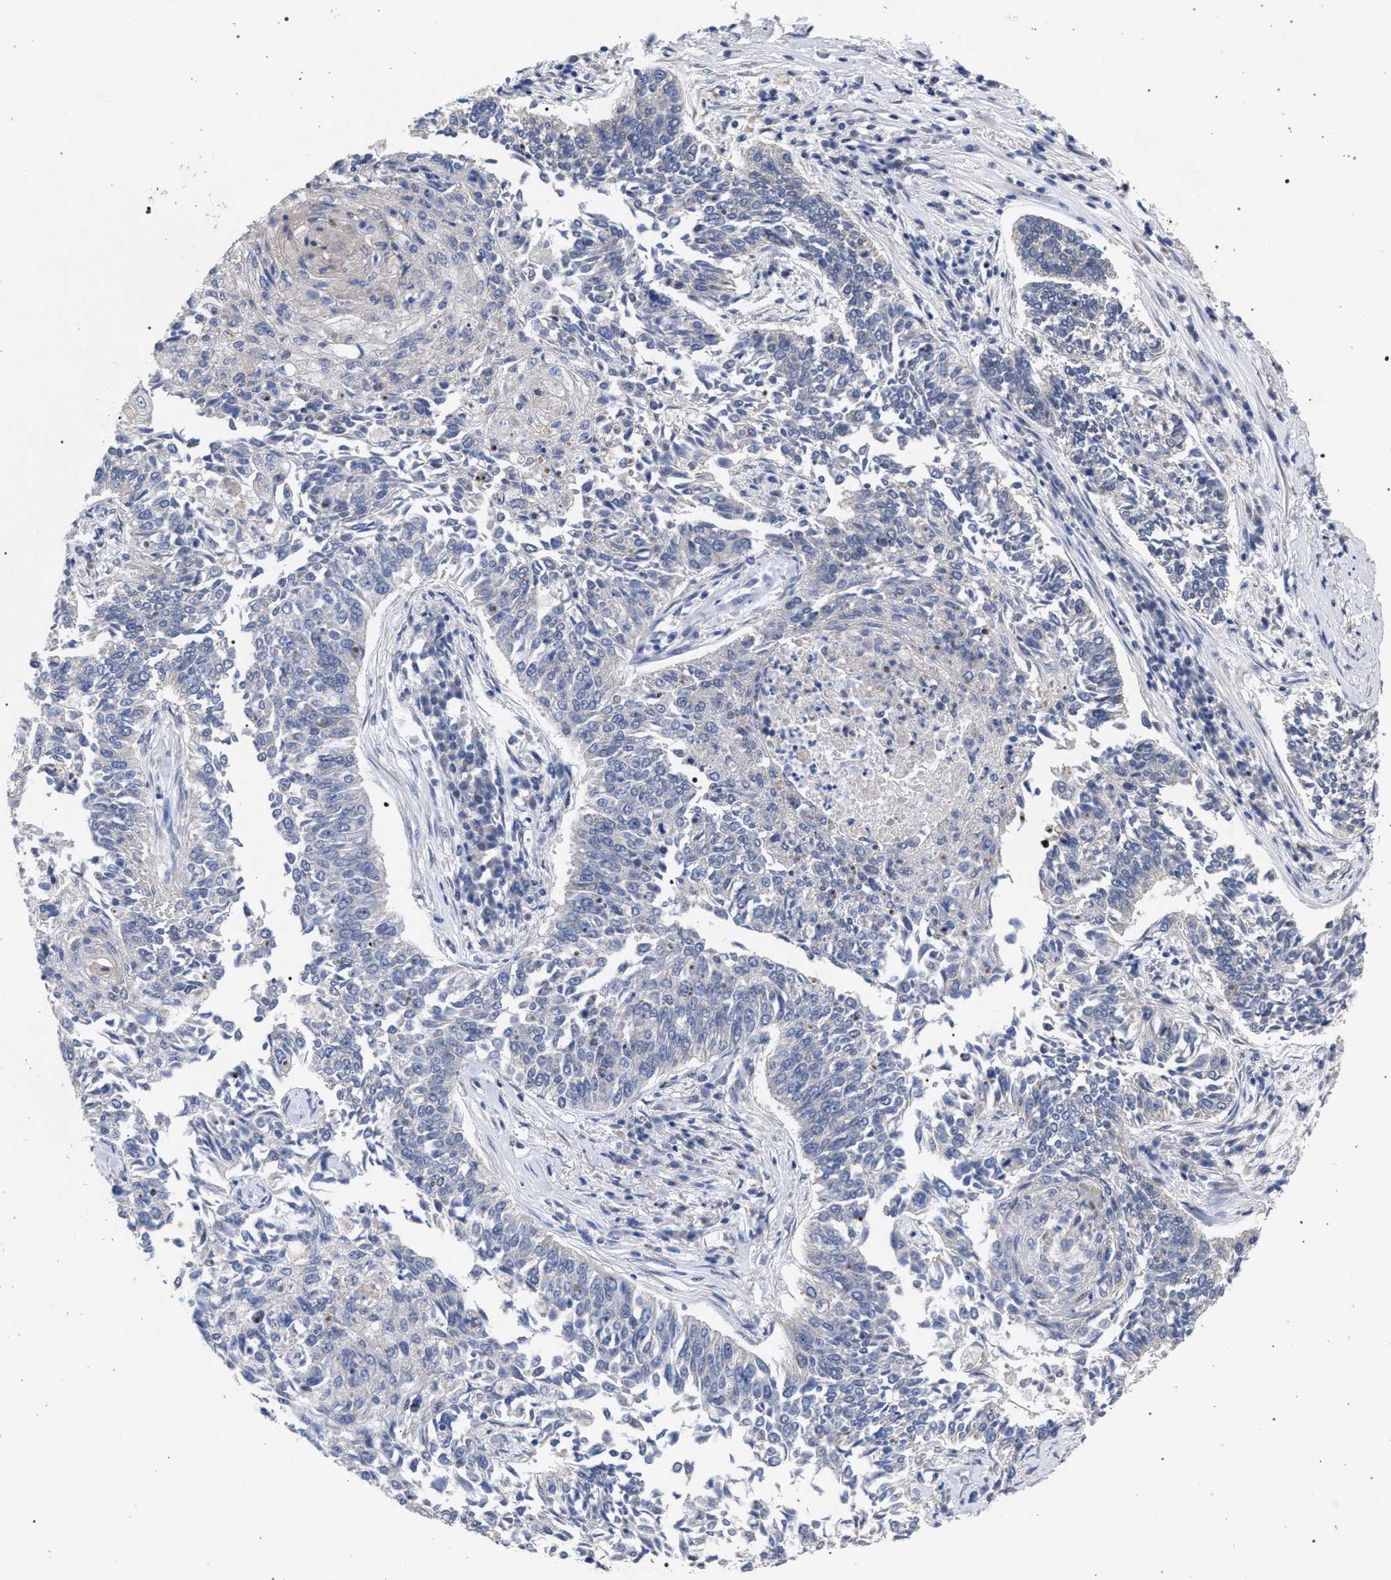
{"staining": {"intensity": "negative", "quantity": "none", "location": "none"}, "tissue": "lung cancer", "cell_type": "Tumor cells", "image_type": "cancer", "snomed": [{"axis": "morphology", "description": "Normal tissue, NOS"}, {"axis": "morphology", "description": "Squamous cell carcinoma, NOS"}, {"axis": "topography", "description": "Cartilage tissue"}, {"axis": "topography", "description": "Bronchus"}, {"axis": "topography", "description": "Lung"}], "caption": "Immunohistochemical staining of human lung squamous cell carcinoma displays no significant expression in tumor cells. (Stains: DAB immunohistochemistry with hematoxylin counter stain, Microscopy: brightfield microscopy at high magnification).", "gene": "GOLGA2", "patient": {"sex": "female", "age": 49}}